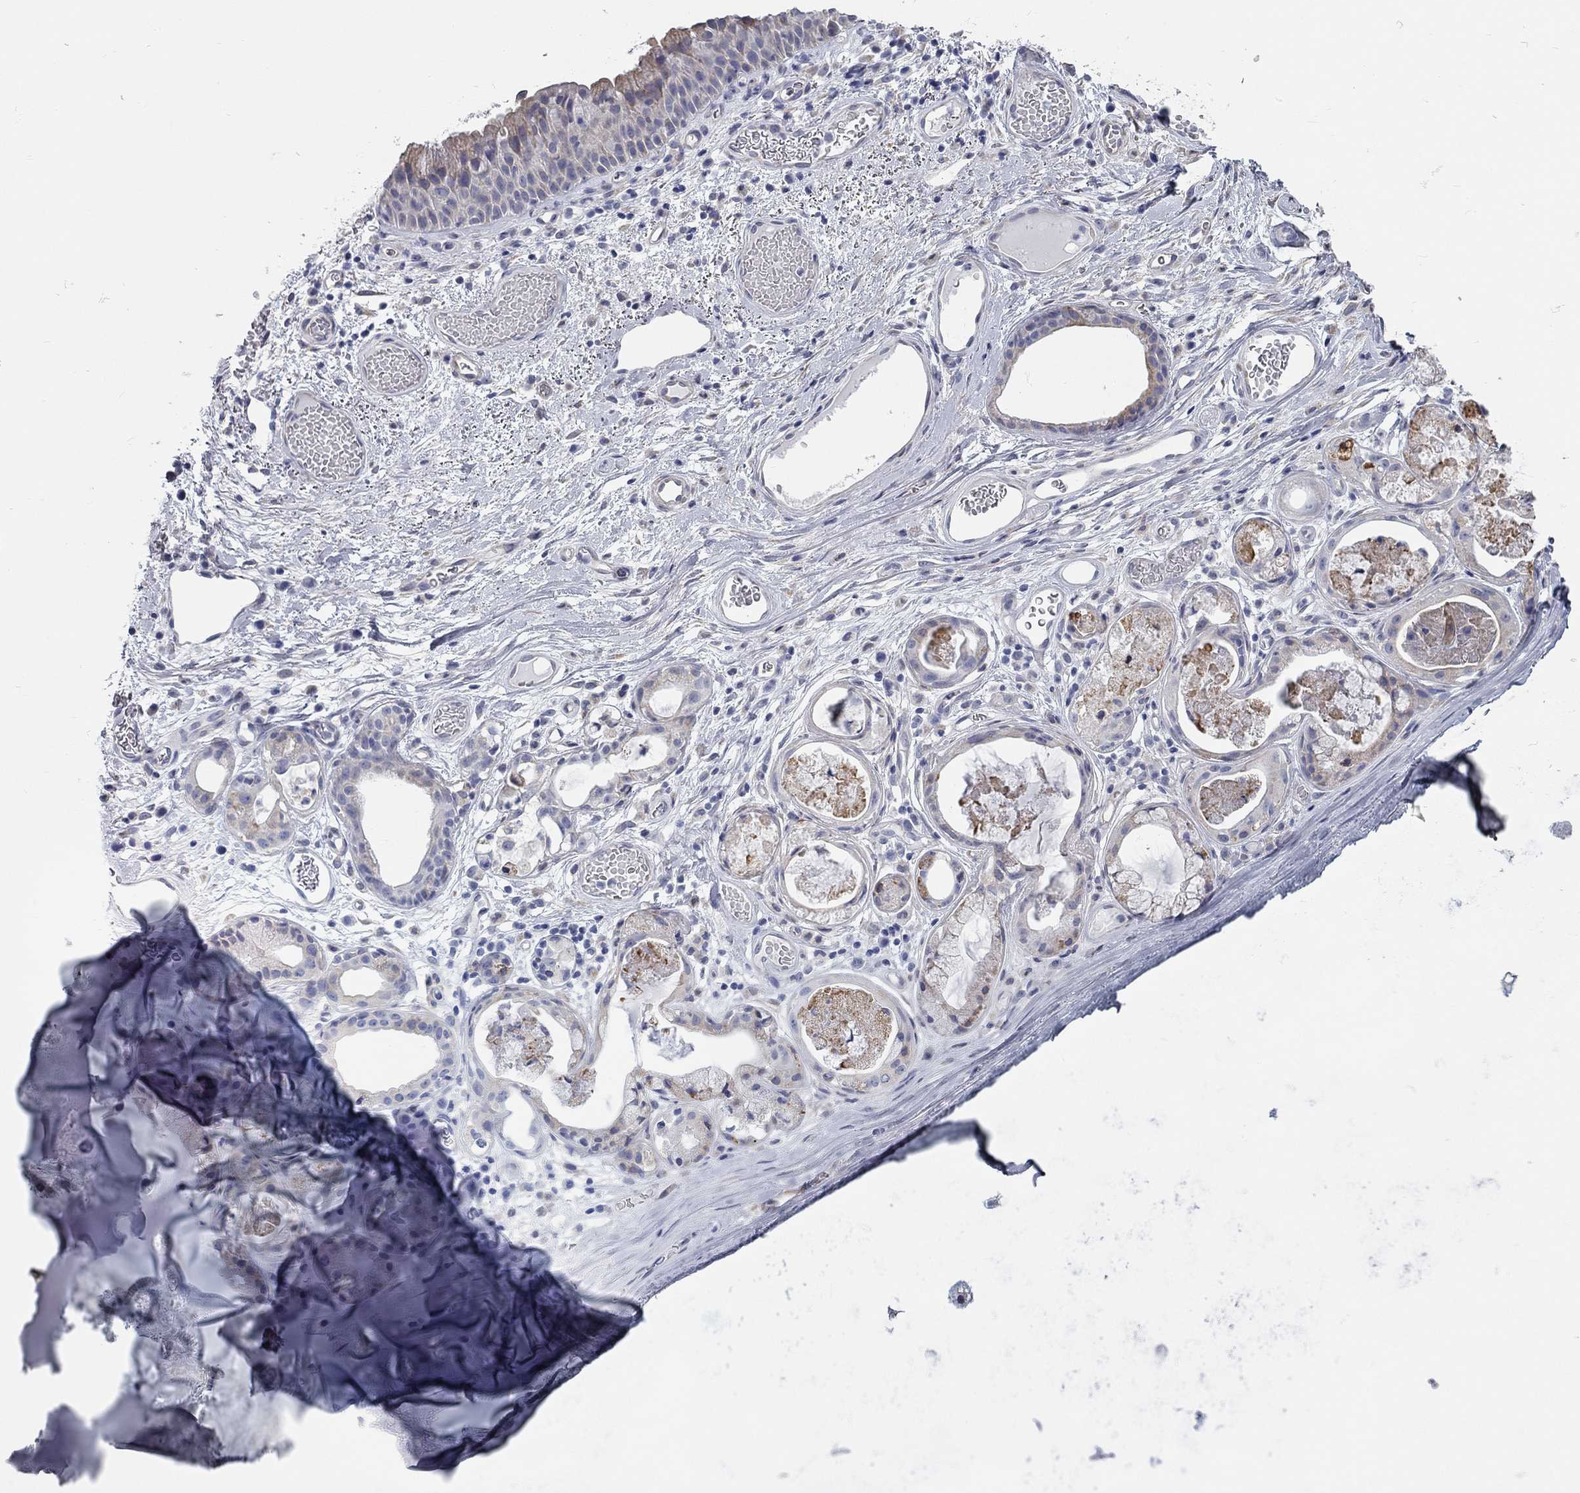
{"staining": {"intensity": "negative", "quantity": "none", "location": "none"}, "tissue": "adipose tissue", "cell_type": "Adipocytes", "image_type": "normal", "snomed": [{"axis": "morphology", "description": "Normal tissue, NOS"}, {"axis": "topography", "description": "Cartilage tissue"}], "caption": "DAB (3,3'-diaminobenzidine) immunohistochemical staining of benign adipose tissue displays no significant staining in adipocytes.", "gene": "XAGE2", "patient": {"sex": "male", "age": 81}}